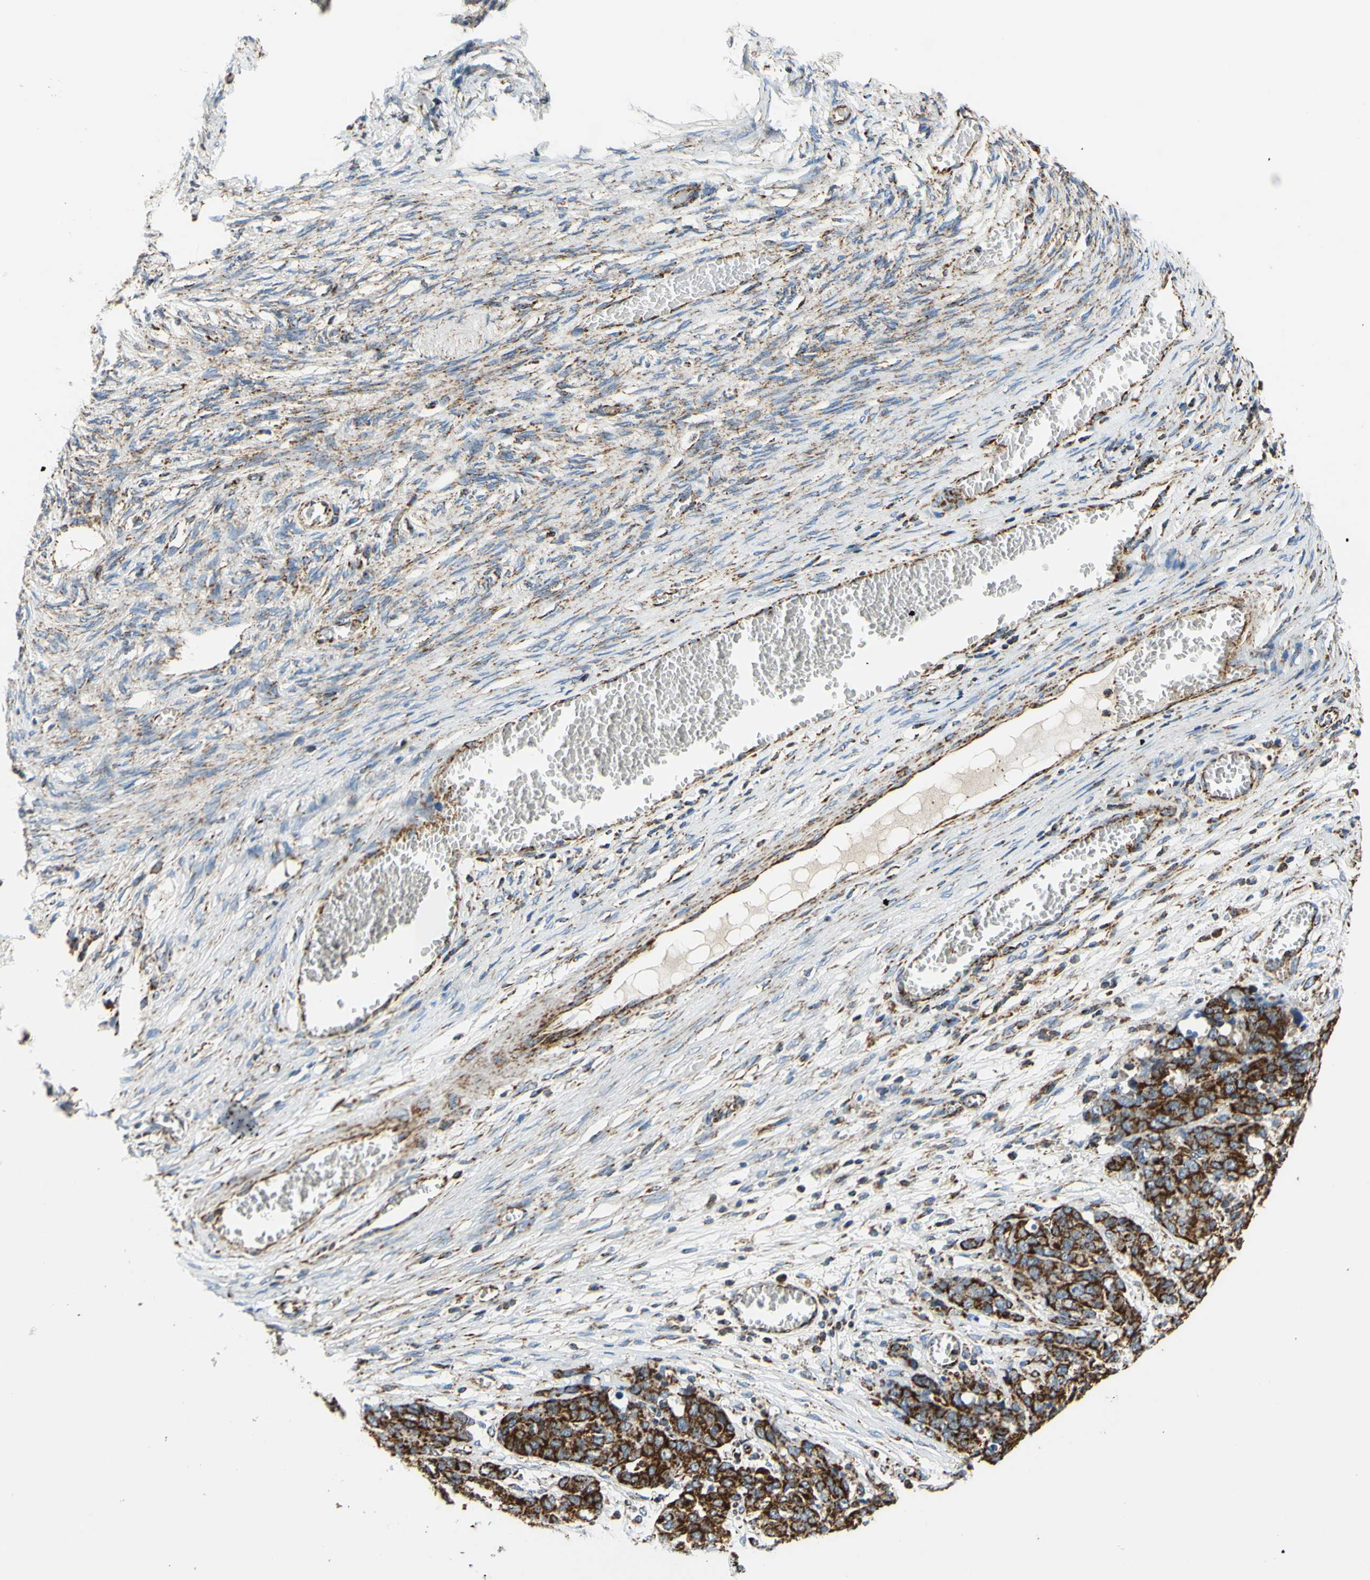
{"staining": {"intensity": "strong", "quantity": ">75%", "location": "cytoplasmic/membranous"}, "tissue": "ovarian cancer", "cell_type": "Tumor cells", "image_type": "cancer", "snomed": [{"axis": "morphology", "description": "Cystadenocarcinoma, serous, NOS"}, {"axis": "topography", "description": "Ovary"}], "caption": "A high-resolution image shows IHC staining of ovarian serous cystadenocarcinoma, which demonstrates strong cytoplasmic/membranous positivity in about >75% of tumor cells.", "gene": "MAVS", "patient": {"sex": "female", "age": 44}}